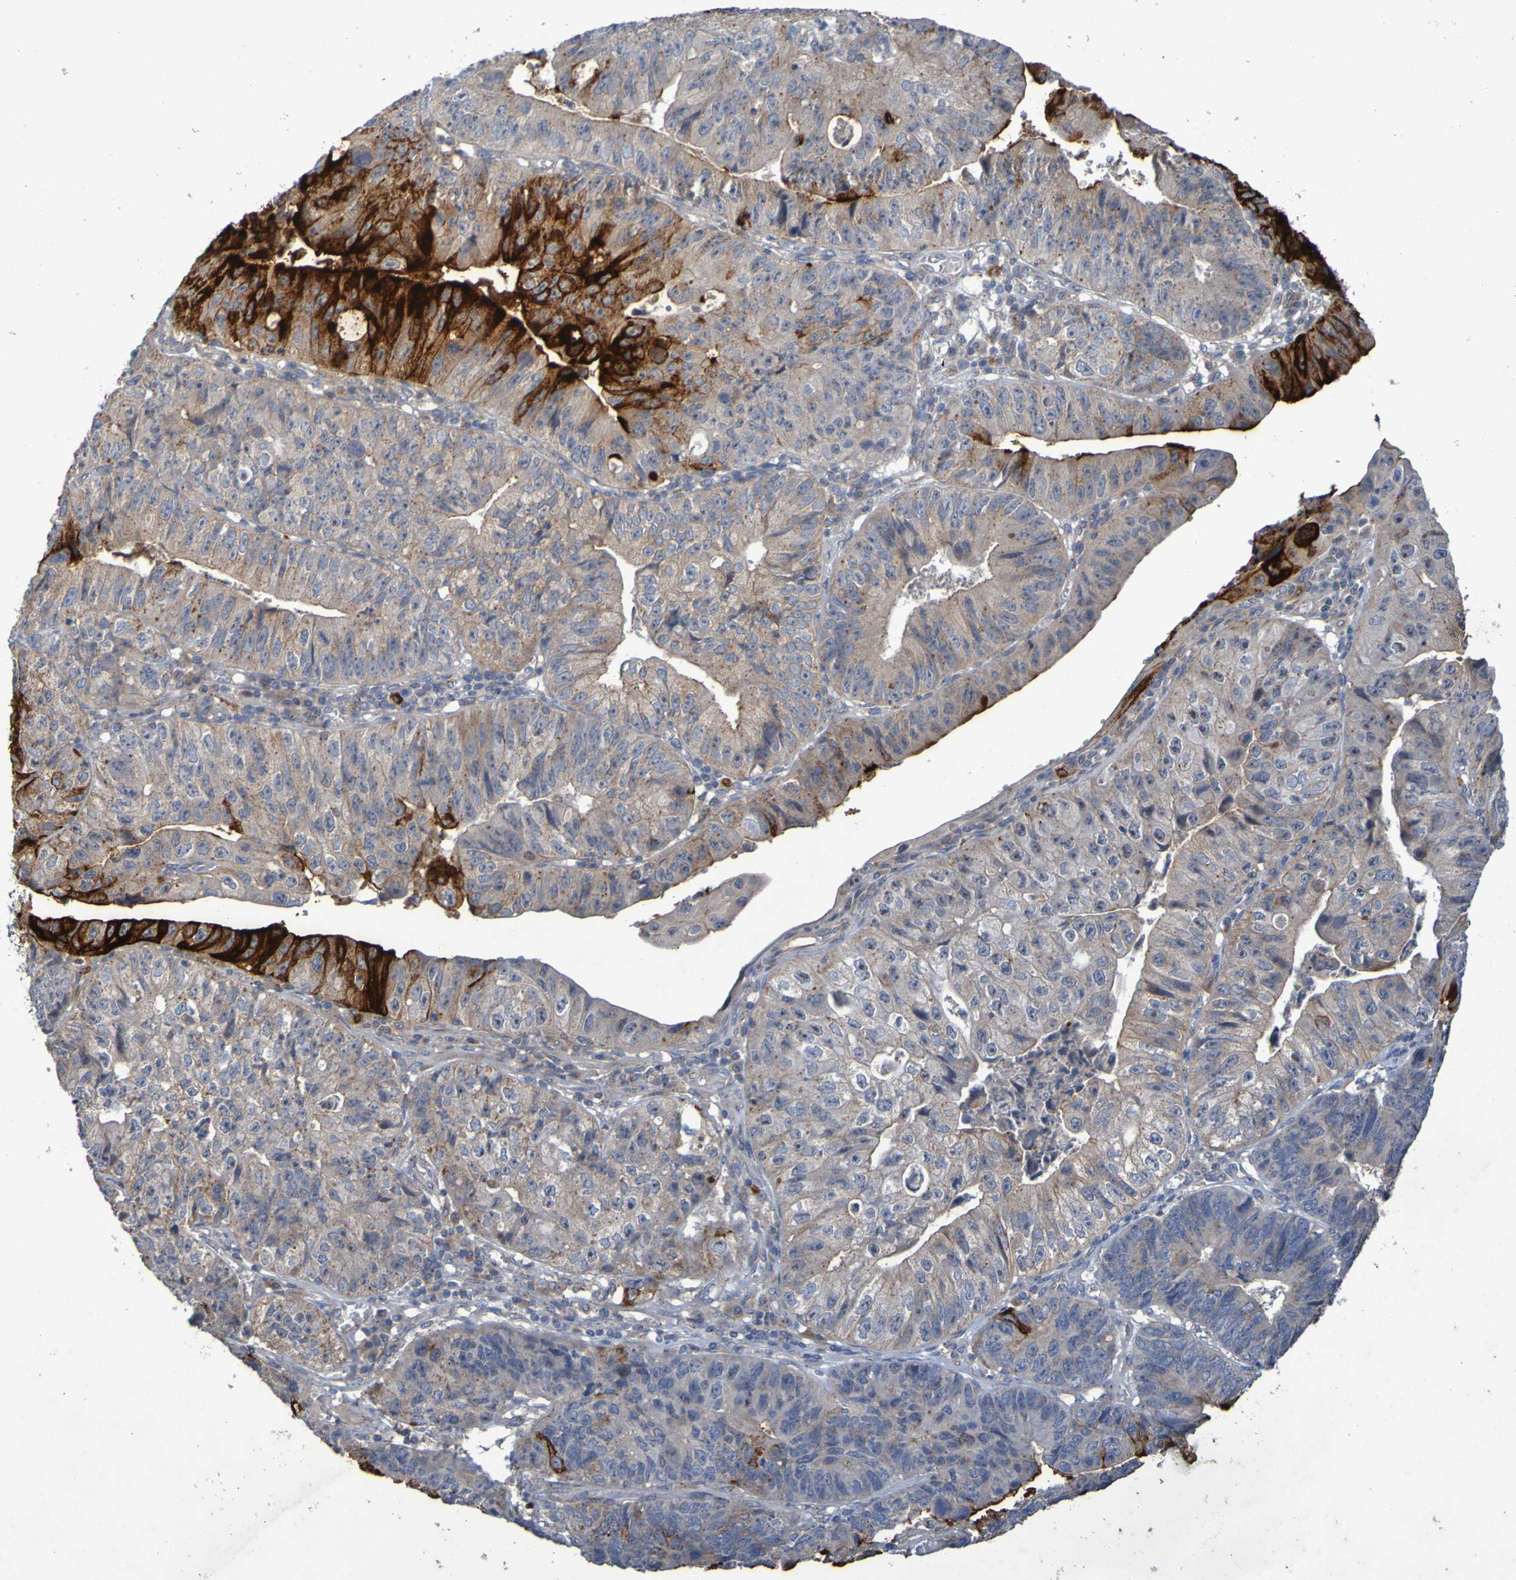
{"staining": {"intensity": "strong", "quantity": "<25%", "location": "cytoplasmic/membranous"}, "tissue": "stomach cancer", "cell_type": "Tumor cells", "image_type": "cancer", "snomed": [{"axis": "morphology", "description": "Adenocarcinoma, NOS"}, {"axis": "topography", "description": "Stomach"}], "caption": "Brown immunohistochemical staining in stomach cancer (adenocarcinoma) shows strong cytoplasmic/membranous expression in about <25% of tumor cells.", "gene": "ANGPT4", "patient": {"sex": "male", "age": 59}}